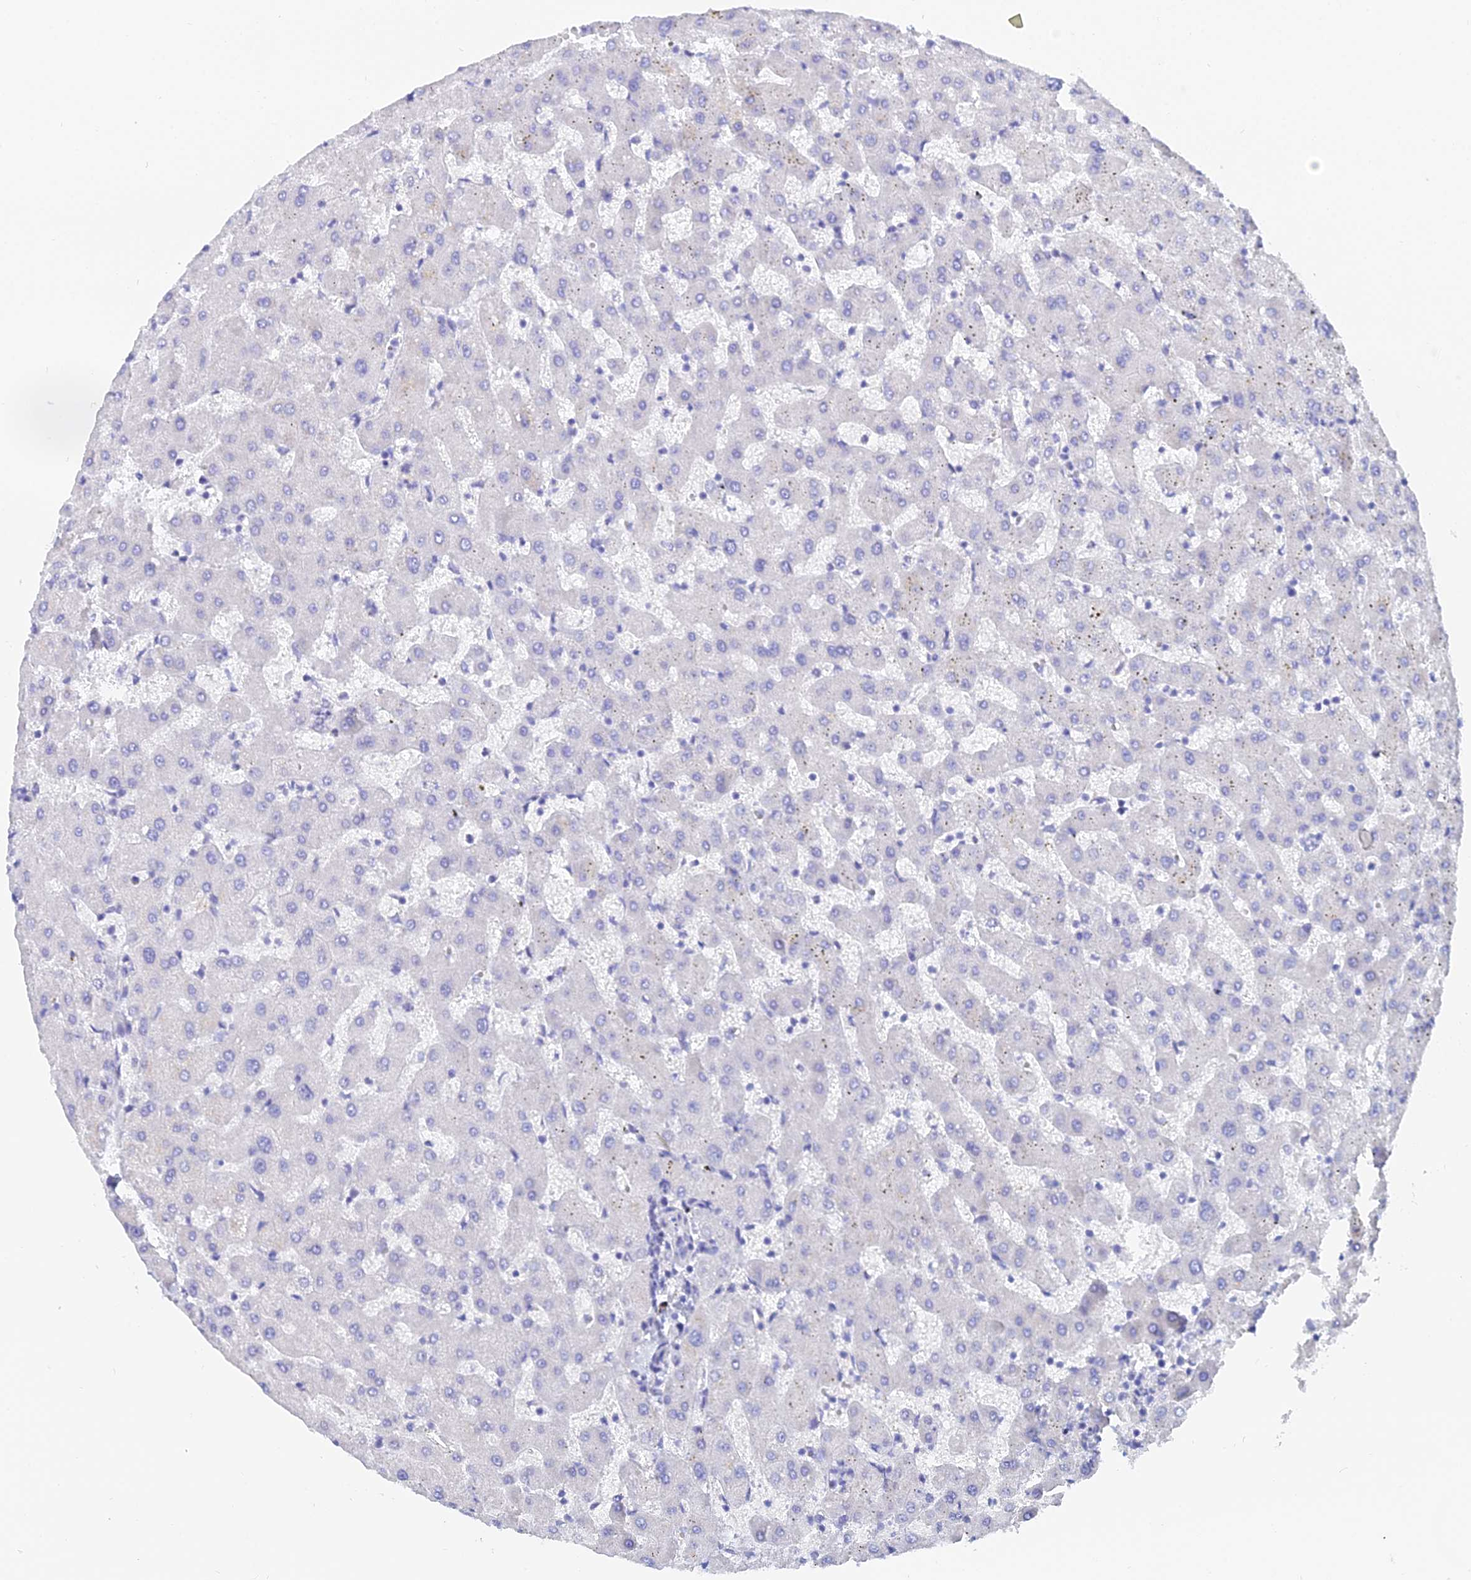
{"staining": {"intensity": "negative", "quantity": "none", "location": "none"}, "tissue": "liver", "cell_type": "Cholangiocytes", "image_type": "normal", "snomed": [{"axis": "morphology", "description": "Normal tissue, NOS"}, {"axis": "topography", "description": "Liver"}], "caption": "This is an immunohistochemistry image of normal liver. There is no positivity in cholangiocytes.", "gene": "MCM2", "patient": {"sex": "female", "age": 63}}